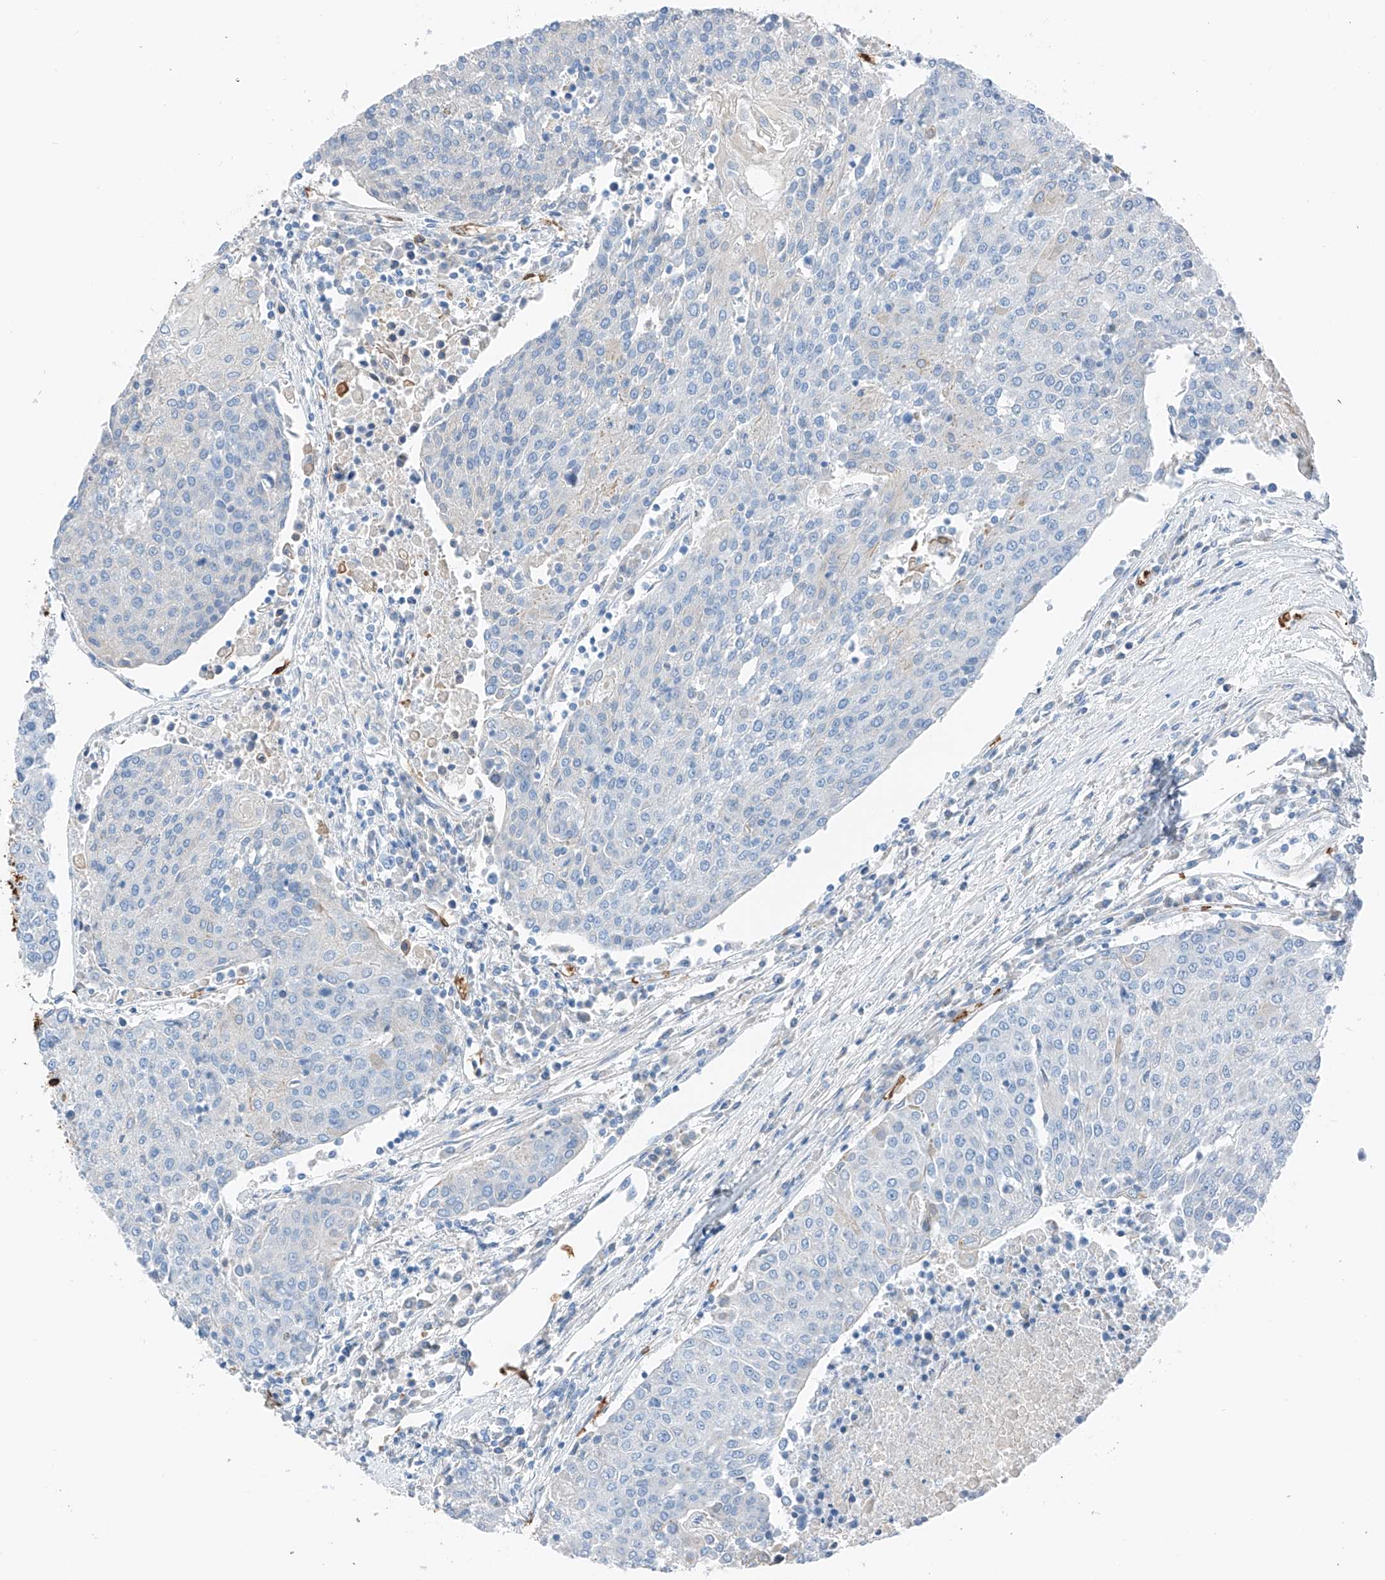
{"staining": {"intensity": "negative", "quantity": "none", "location": "none"}, "tissue": "urothelial cancer", "cell_type": "Tumor cells", "image_type": "cancer", "snomed": [{"axis": "morphology", "description": "Urothelial carcinoma, High grade"}, {"axis": "topography", "description": "Urinary bladder"}], "caption": "Immunohistochemistry photomicrograph of neoplastic tissue: urothelial carcinoma (high-grade) stained with DAB (3,3'-diaminobenzidine) displays no significant protein expression in tumor cells.", "gene": "PRSS23", "patient": {"sex": "female", "age": 85}}